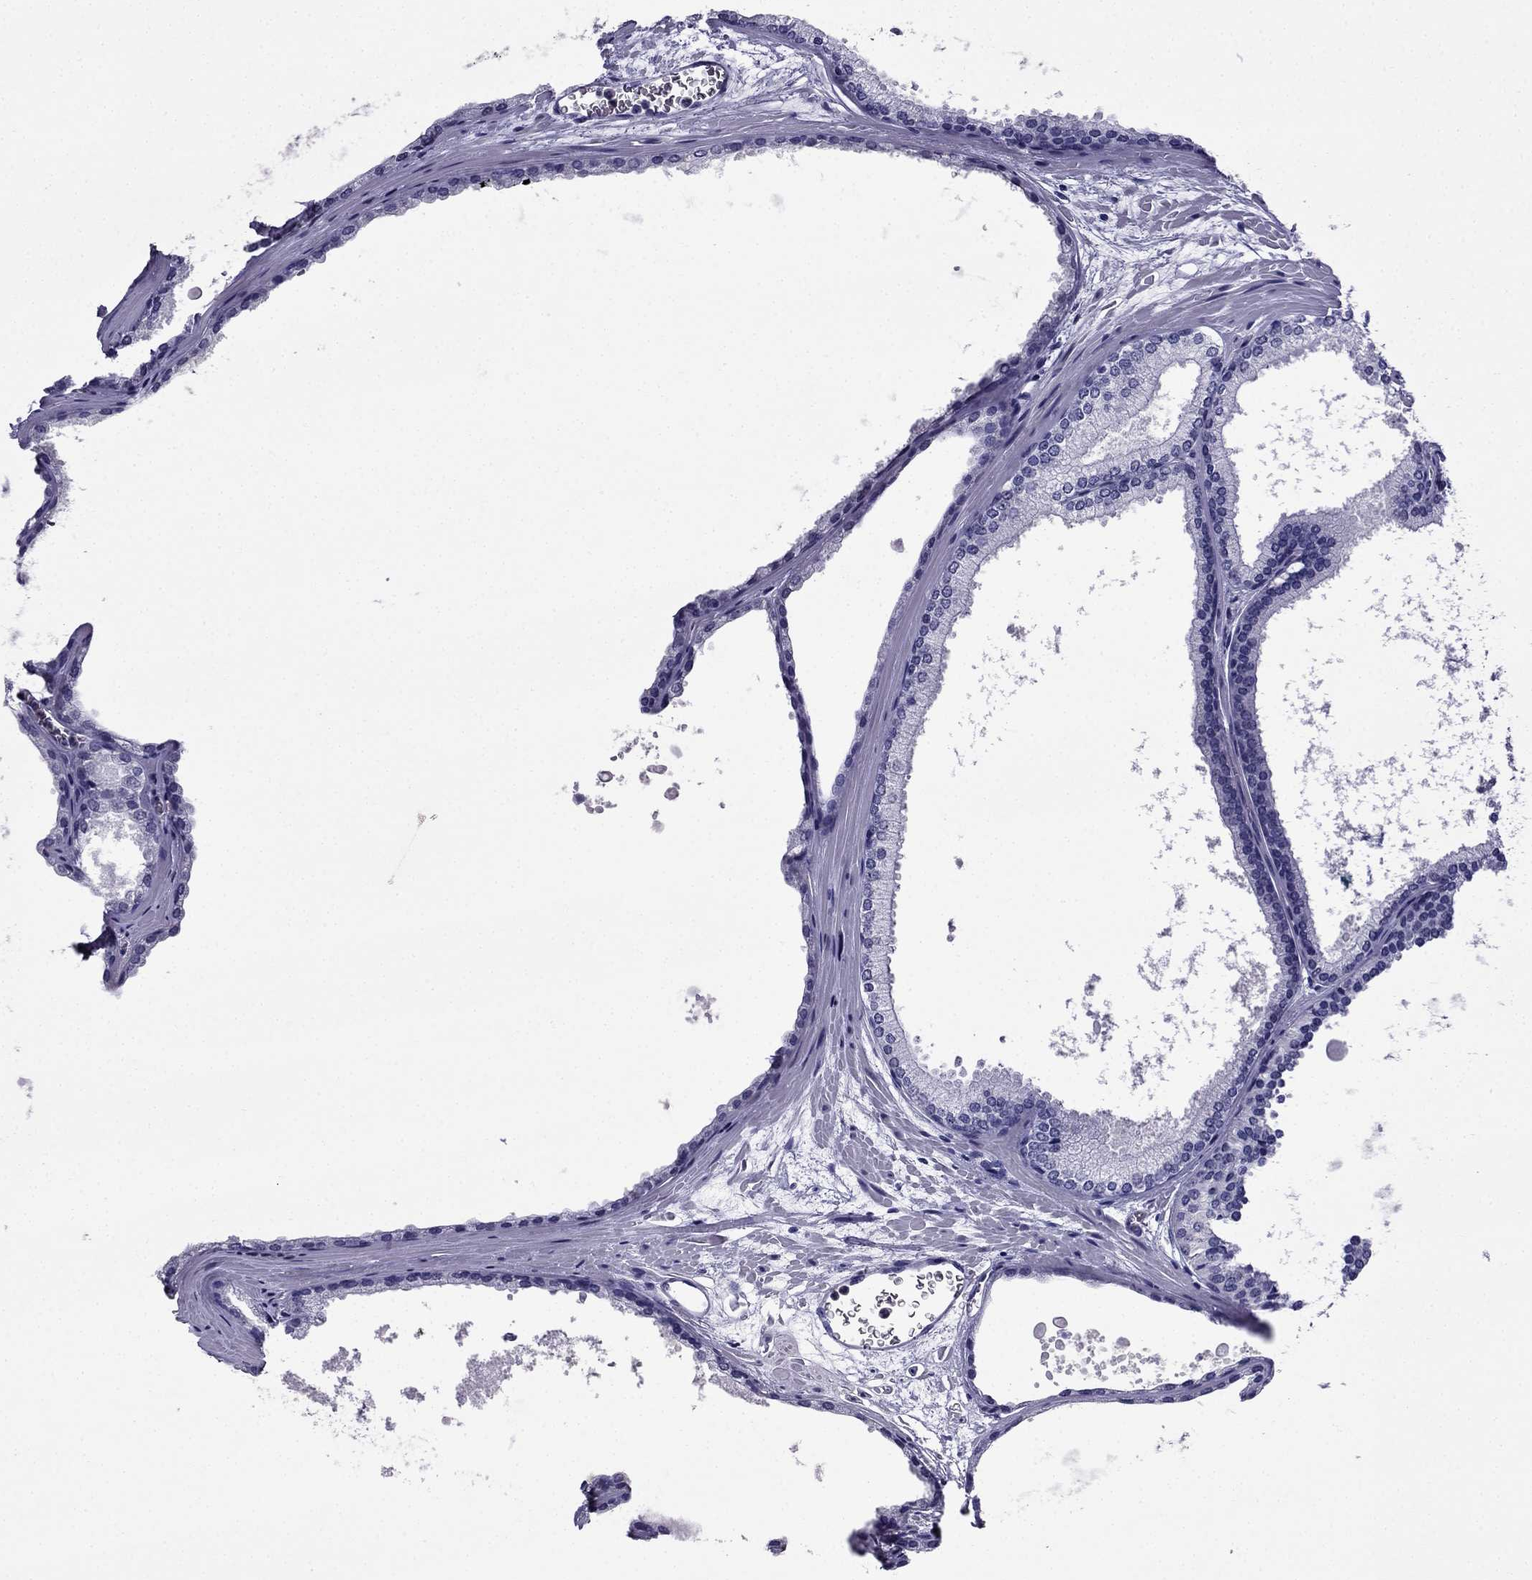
{"staining": {"intensity": "negative", "quantity": "none", "location": "none"}, "tissue": "prostate cancer", "cell_type": "Tumor cells", "image_type": "cancer", "snomed": [{"axis": "morphology", "description": "Adenocarcinoma, Low grade"}, {"axis": "topography", "description": "Prostate"}], "caption": "Photomicrograph shows no protein staining in tumor cells of low-grade adenocarcinoma (prostate) tissue. (DAB (3,3'-diaminobenzidine) immunohistochemistry, high magnification).", "gene": "CDHR4", "patient": {"sex": "male", "age": 56}}